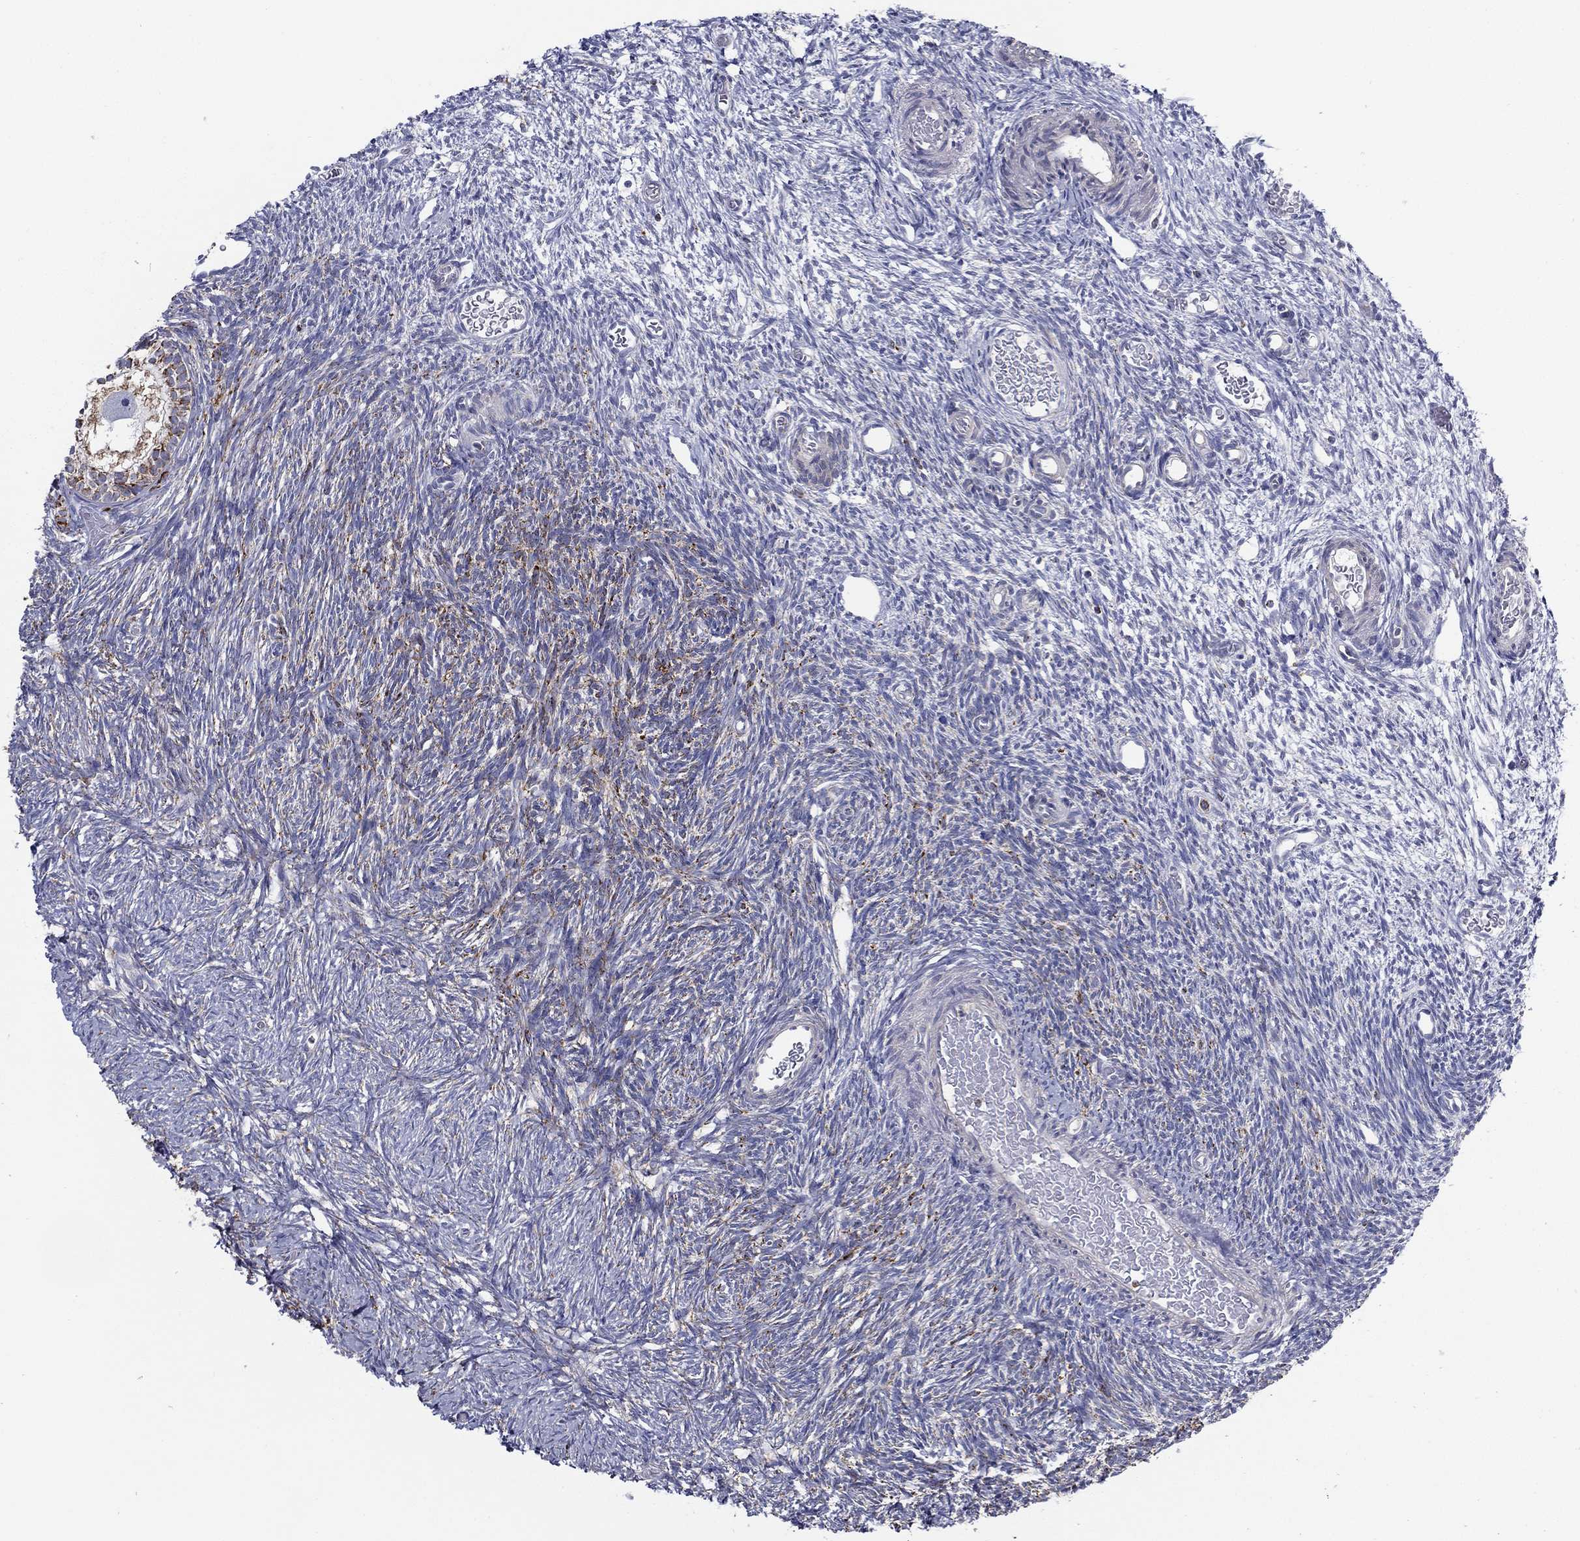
{"staining": {"intensity": "moderate", "quantity": "25%-75%", "location": "cytoplasmic/membranous"}, "tissue": "ovary", "cell_type": "Follicle cells", "image_type": "normal", "snomed": [{"axis": "morphology", "description": "Normal tissue, NOS"}, {"axis": "topography", "description": "Ovary"}], "caption": "Immunohistochemistry staining of benign ovary, which shows medium levels of moderate cytoplasmic/membranous expression in about 25%-75% of follicle cells indicating moderate cytoplasmic/membranous protein staining. The staining was performed using DAB (3,3'-diaminobenzidine) (brown) for protein detection and nuclei were counterstained in hematoxylin (blue).", "gene": "SFXN1", "patient": {"sex": "female", "age": 39}}